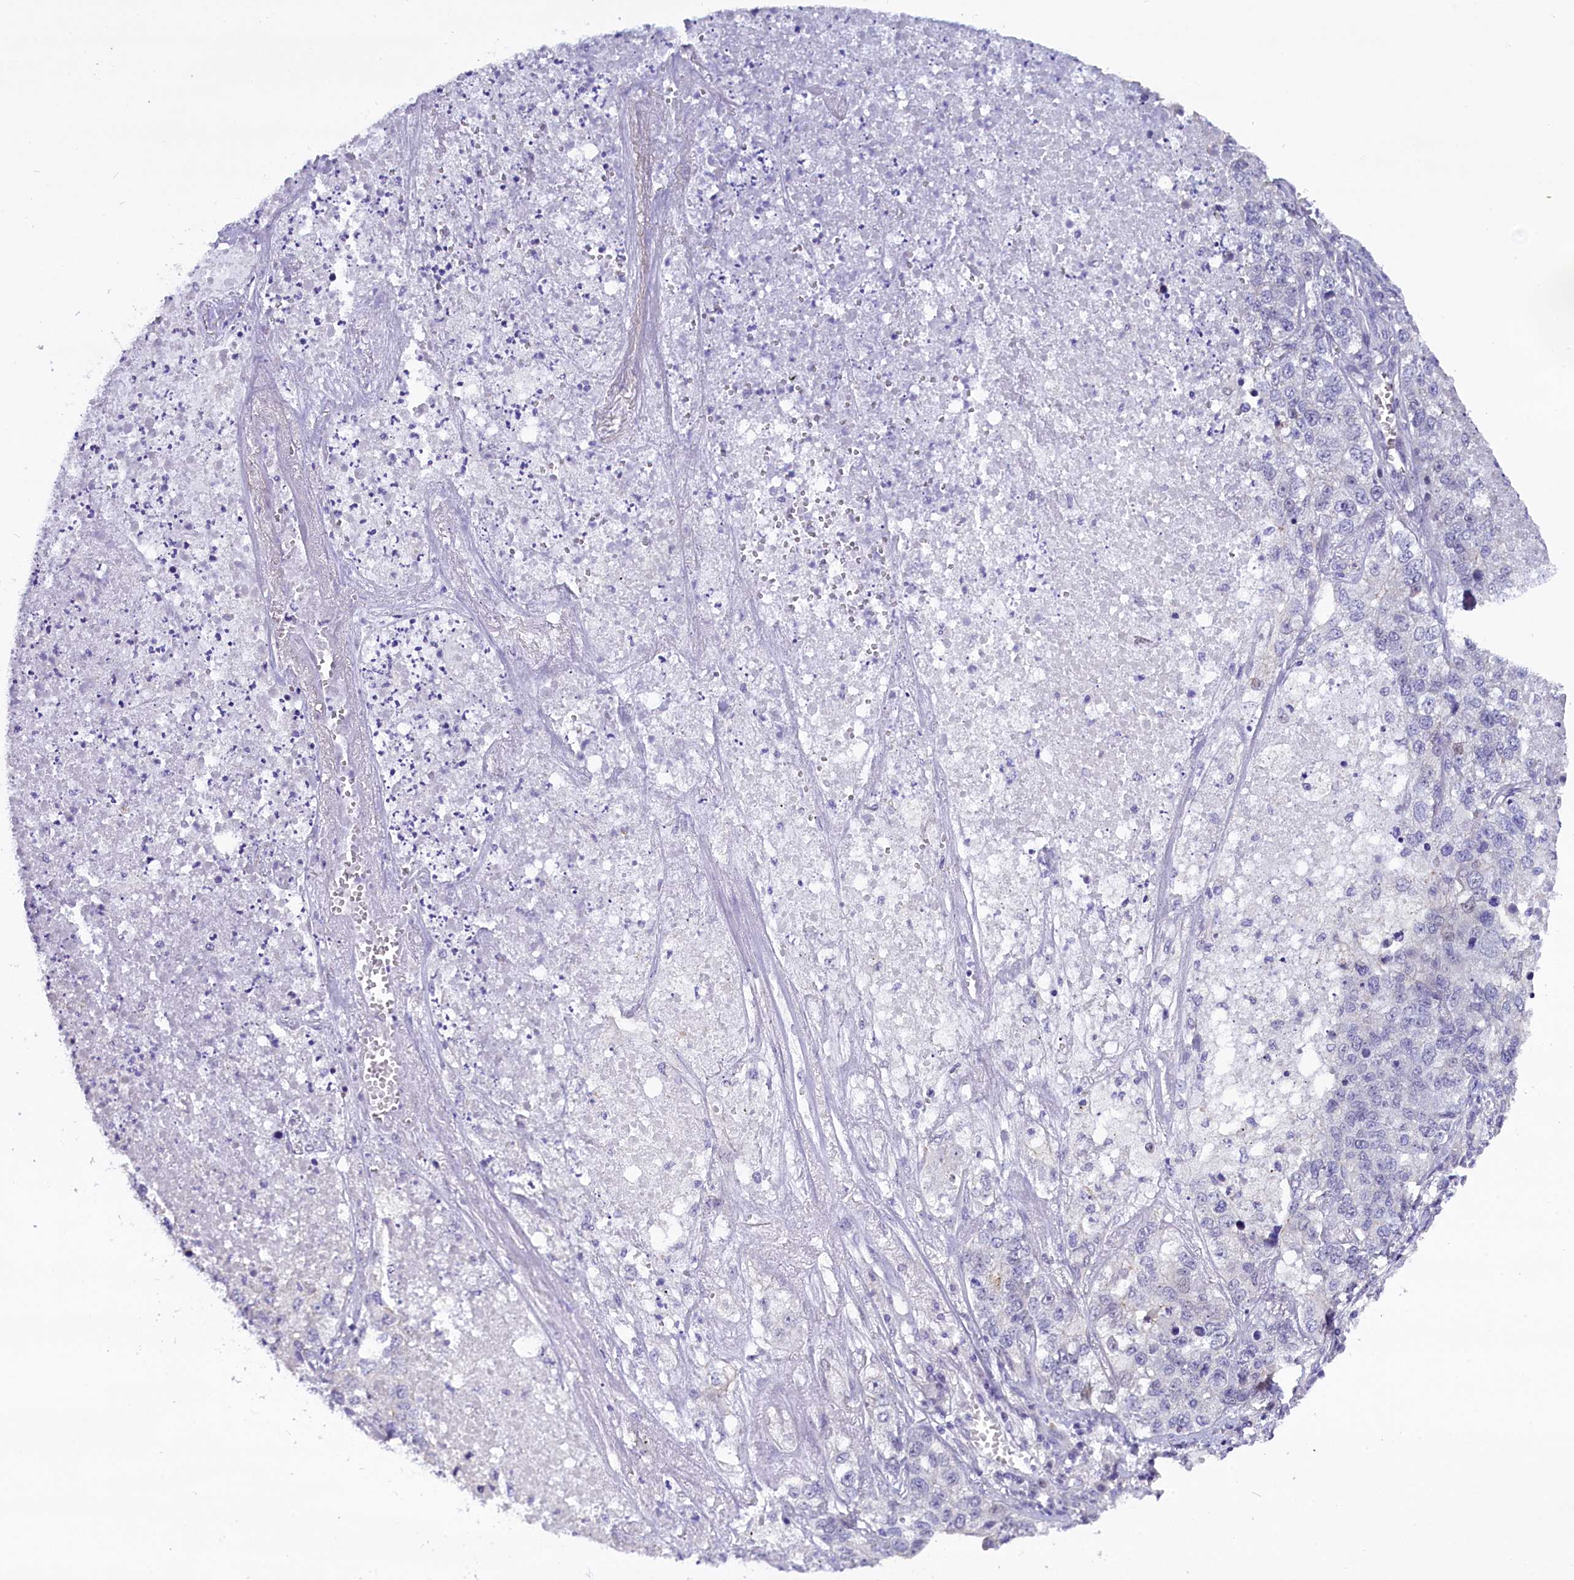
{"staining": {"intensity": "negative", "quantity": "none", "location": "none"}, "tissue": "lung cancer", "cell_type": "Tumor cells", "image_type": "cancer", "snomed": [{"axis": "morphology", "description": "Adenocarcinoma, NOS"}, {"axis": "topography", "description": "Lung"}], "caption": "This is a image of immunohistochemistry (IHC) staining of lung adenocarcinoma, which shows no expression in tumor cells.", "gene": "OSGEP", "patient": {"sex": "male", "age": 49}}